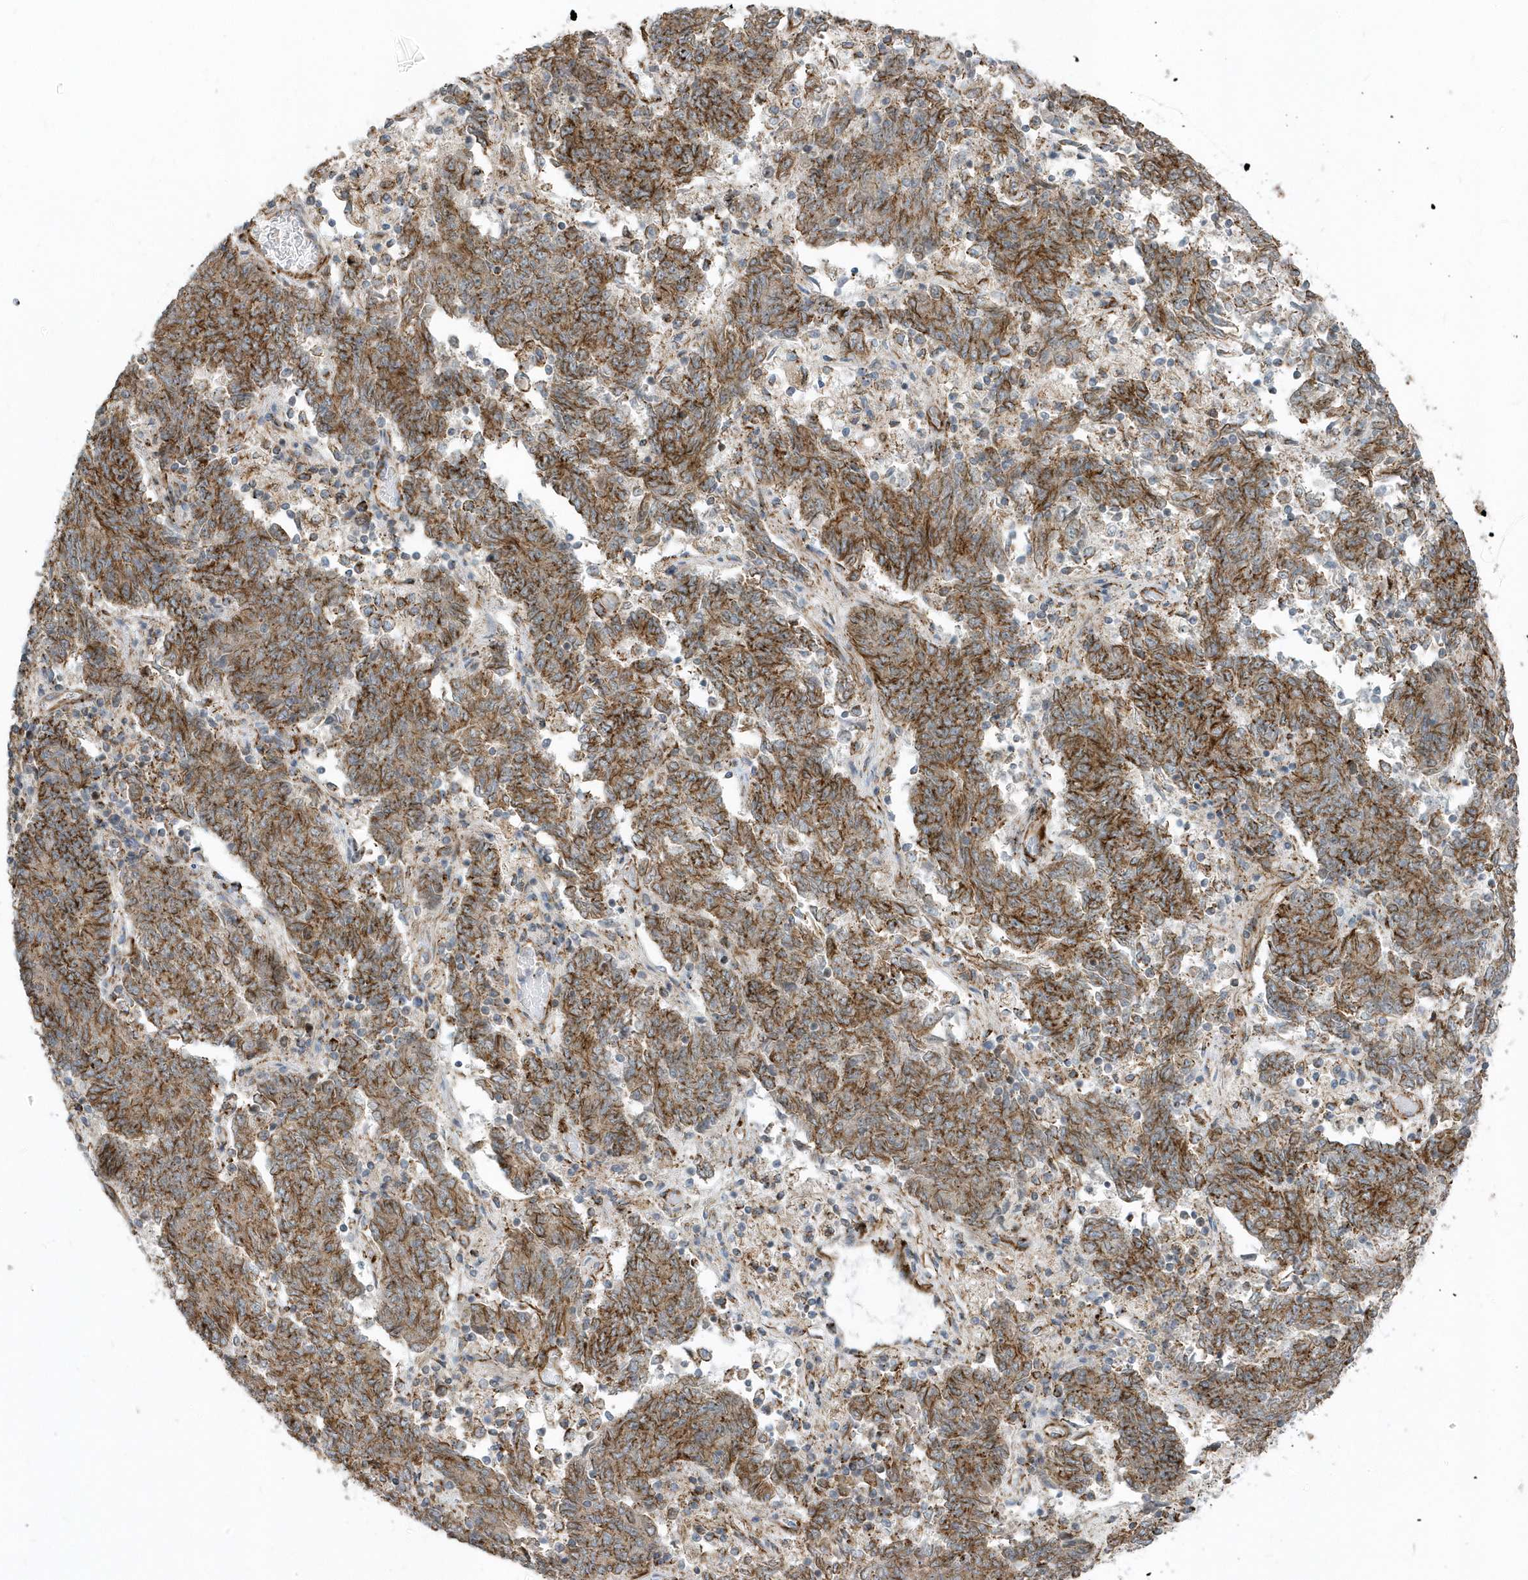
{"staining": {"intensity": "moderate", "quantity": ">75%", "location": "cytoplasmic/membranous"}, "tissue": "endometrial cancer", "cell_type": "Tumor cells", "image_type": "cancer", "snomed": [{"axis": "morphology", "description": "Adenocarcinoma, NOS"}, {"axis": "topography", "description": "Endometrium"}], "caption": "Immunohistochemical staining of human endometrial adenocarcinoma displays moderate cytoplasmic/membranous protein positivity in about >75% of tumor cells.", "gene": "HRH4", "patient": {"sex": "female", "age": 80}}